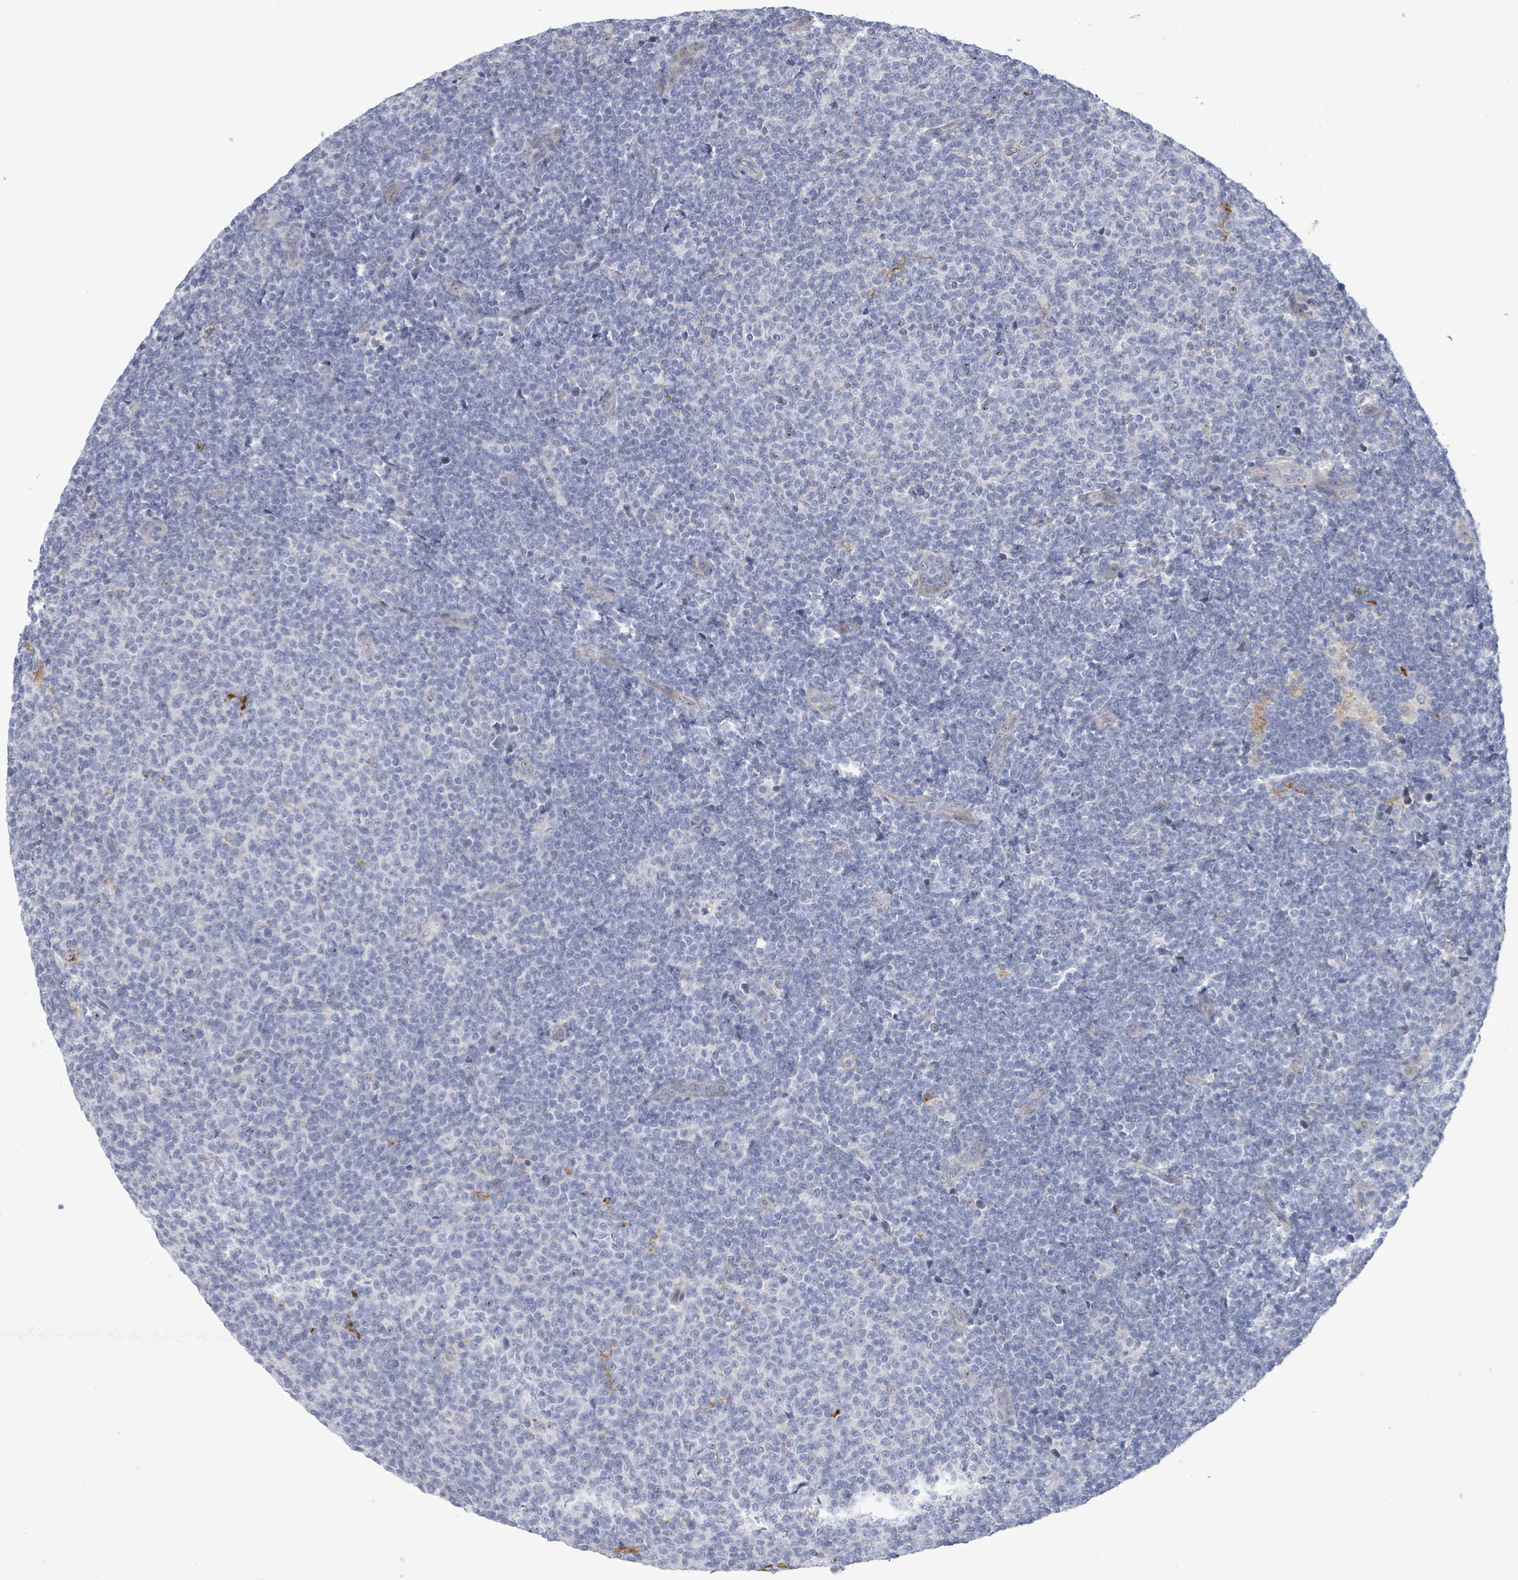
{"staining": {"intensity": "negative", "quantity": "none", "location": "none"}, "tissue": "lymphoma", "cell_type": "Tumor cells", "image_type": "cancer", "snomed": [{"axis": "morphology", "description": "Malignant lymphoma, non-Hodgkin's type, Low grade"}, {"axis": "topography", "description": "Lymph node"}], "caption": "Immunohistochemistry photomicrograph of neoplastic tissue: lymphoma stained with DAB displays no significant protein positivity in tumor cells.", "gene": "CT45A5", "patient": {"sex": "male", "age": 66}}